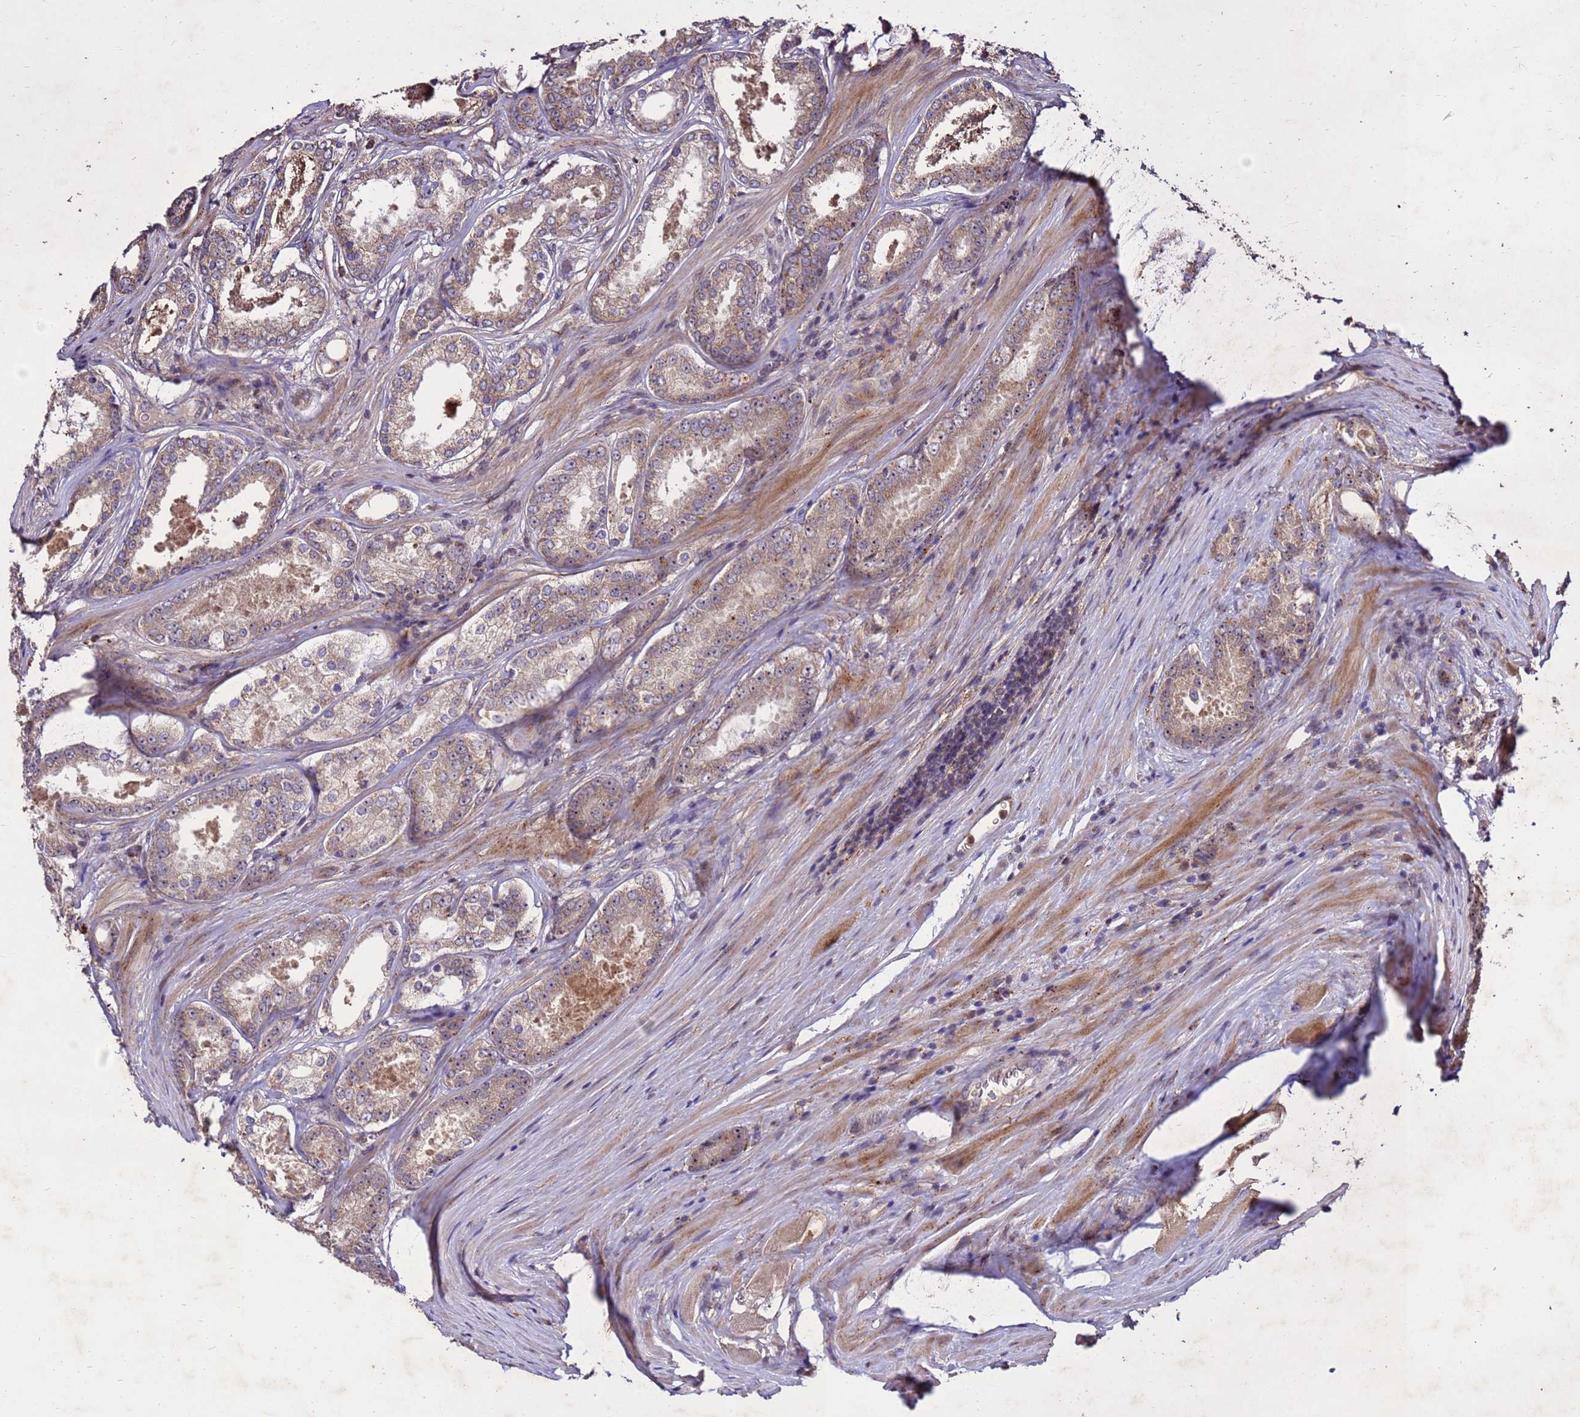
{"staining": {"intensity": "weak", "quantity": ">75%", "location": "cytoplasmic/membranous"}, "tissue": "prostate cancer", "cell_type": "Tumor cells", "image_type": "cancer", "snomed": [{"axis": "morphology", "description": "Adenocarcinoma, Low grade"}, {"axis": "topography", "description": "Prostate"}], "caption": "There is low levels of weak cytoplasmic/membranous positivity in tumor cells of prostate low-grade adenocarcinoma, as demonstrated by immunohistochemical staining (brown color).", "gene": "TOR4A", "patient": {"sex": "male", "age": 68}}